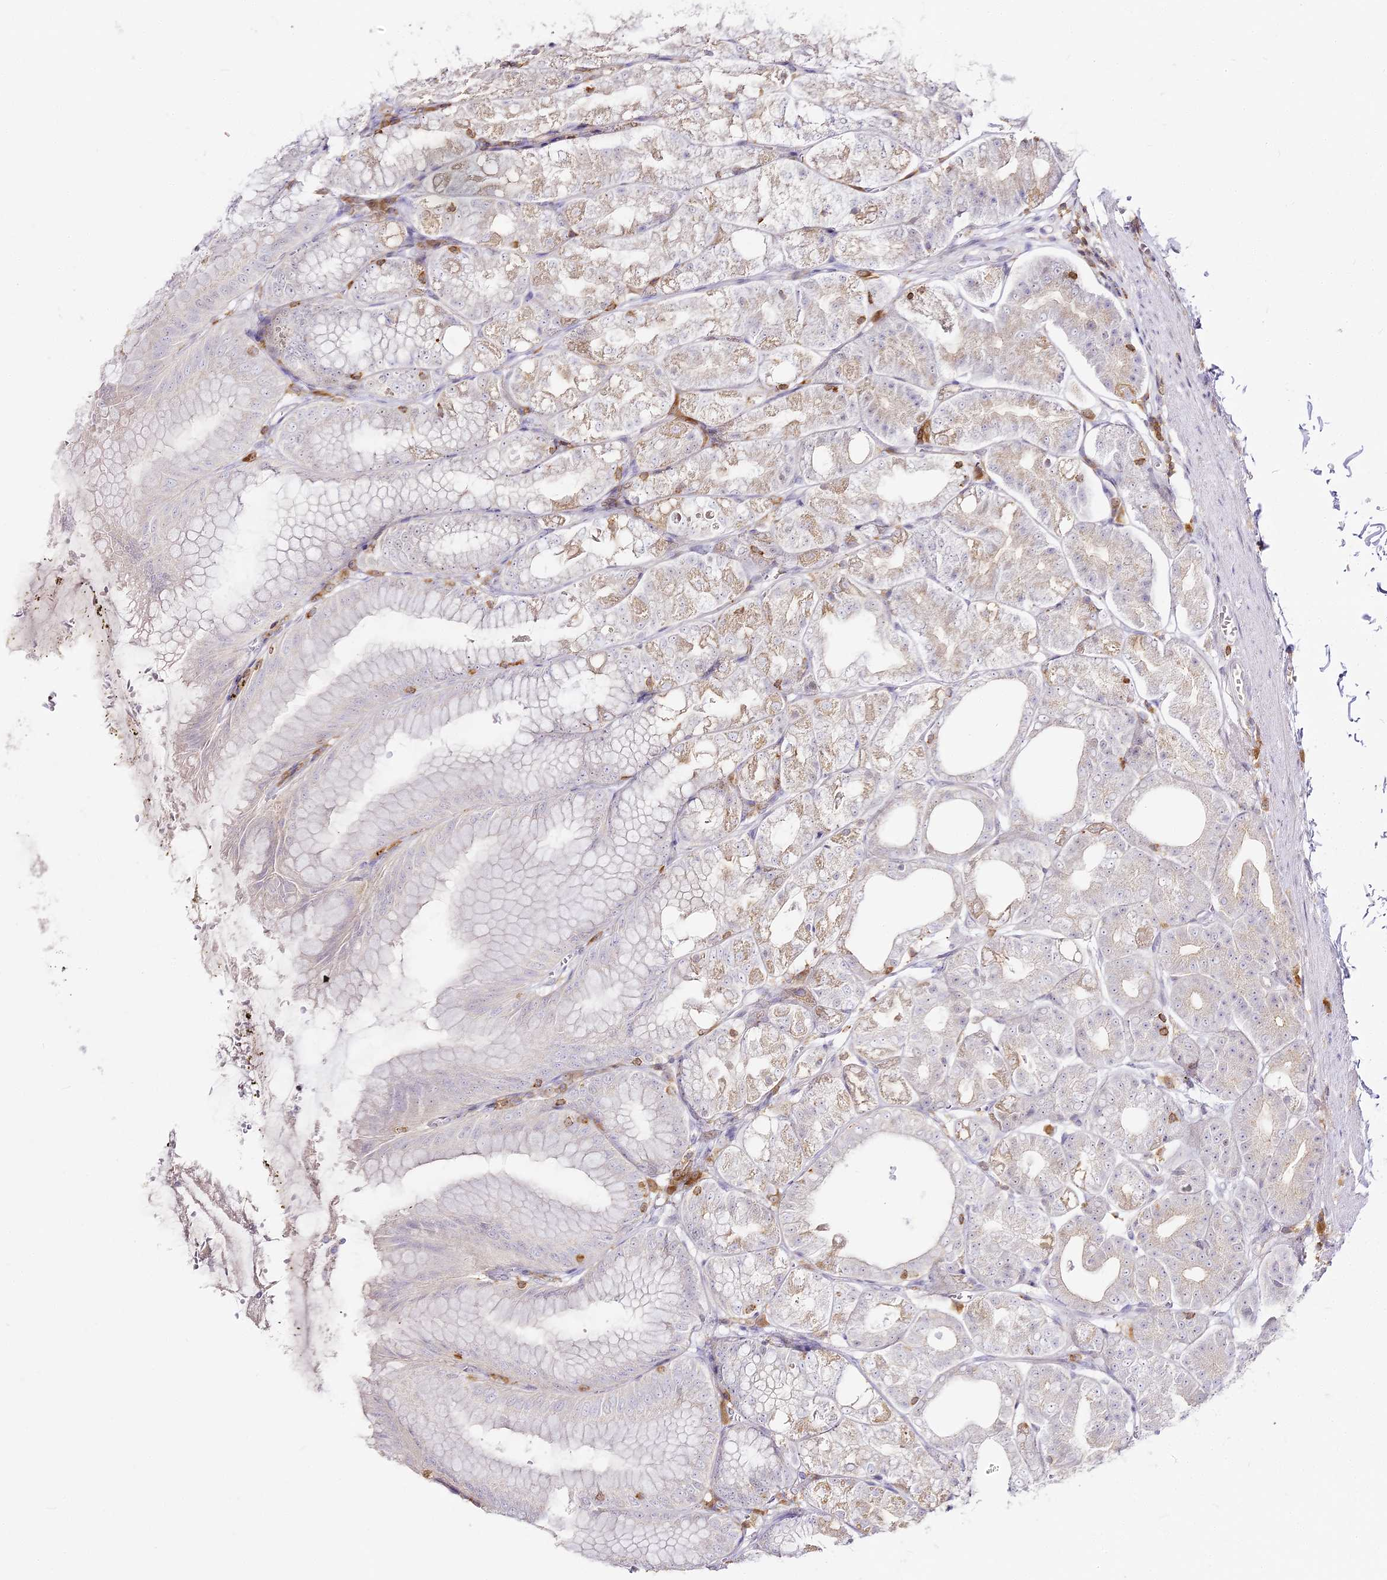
{"staining": {"intensity": "weak", "quantity": "25%-75%", "location": "cytoplasmic/membranous"}, "tissue": "stomach", "cell_type": "Glandular cells", "image_type": "normal", "snomed": [{"axis": "morphology", "description": "Normal tissue, NOS"}, {"axis": "topography", "description": "Stomach, lower"}], "caption": "The immunohistochemical stain labels weak cytoplasmic/membranous expression in glandular cells of unremarkable stomach. The staining was performed using DAB, with brown indicating positive protein expression. Nuclei are stained blue with hematoxylin.", "gene": "DOCK2", "patient": {"sex": "male", "age": 71}}